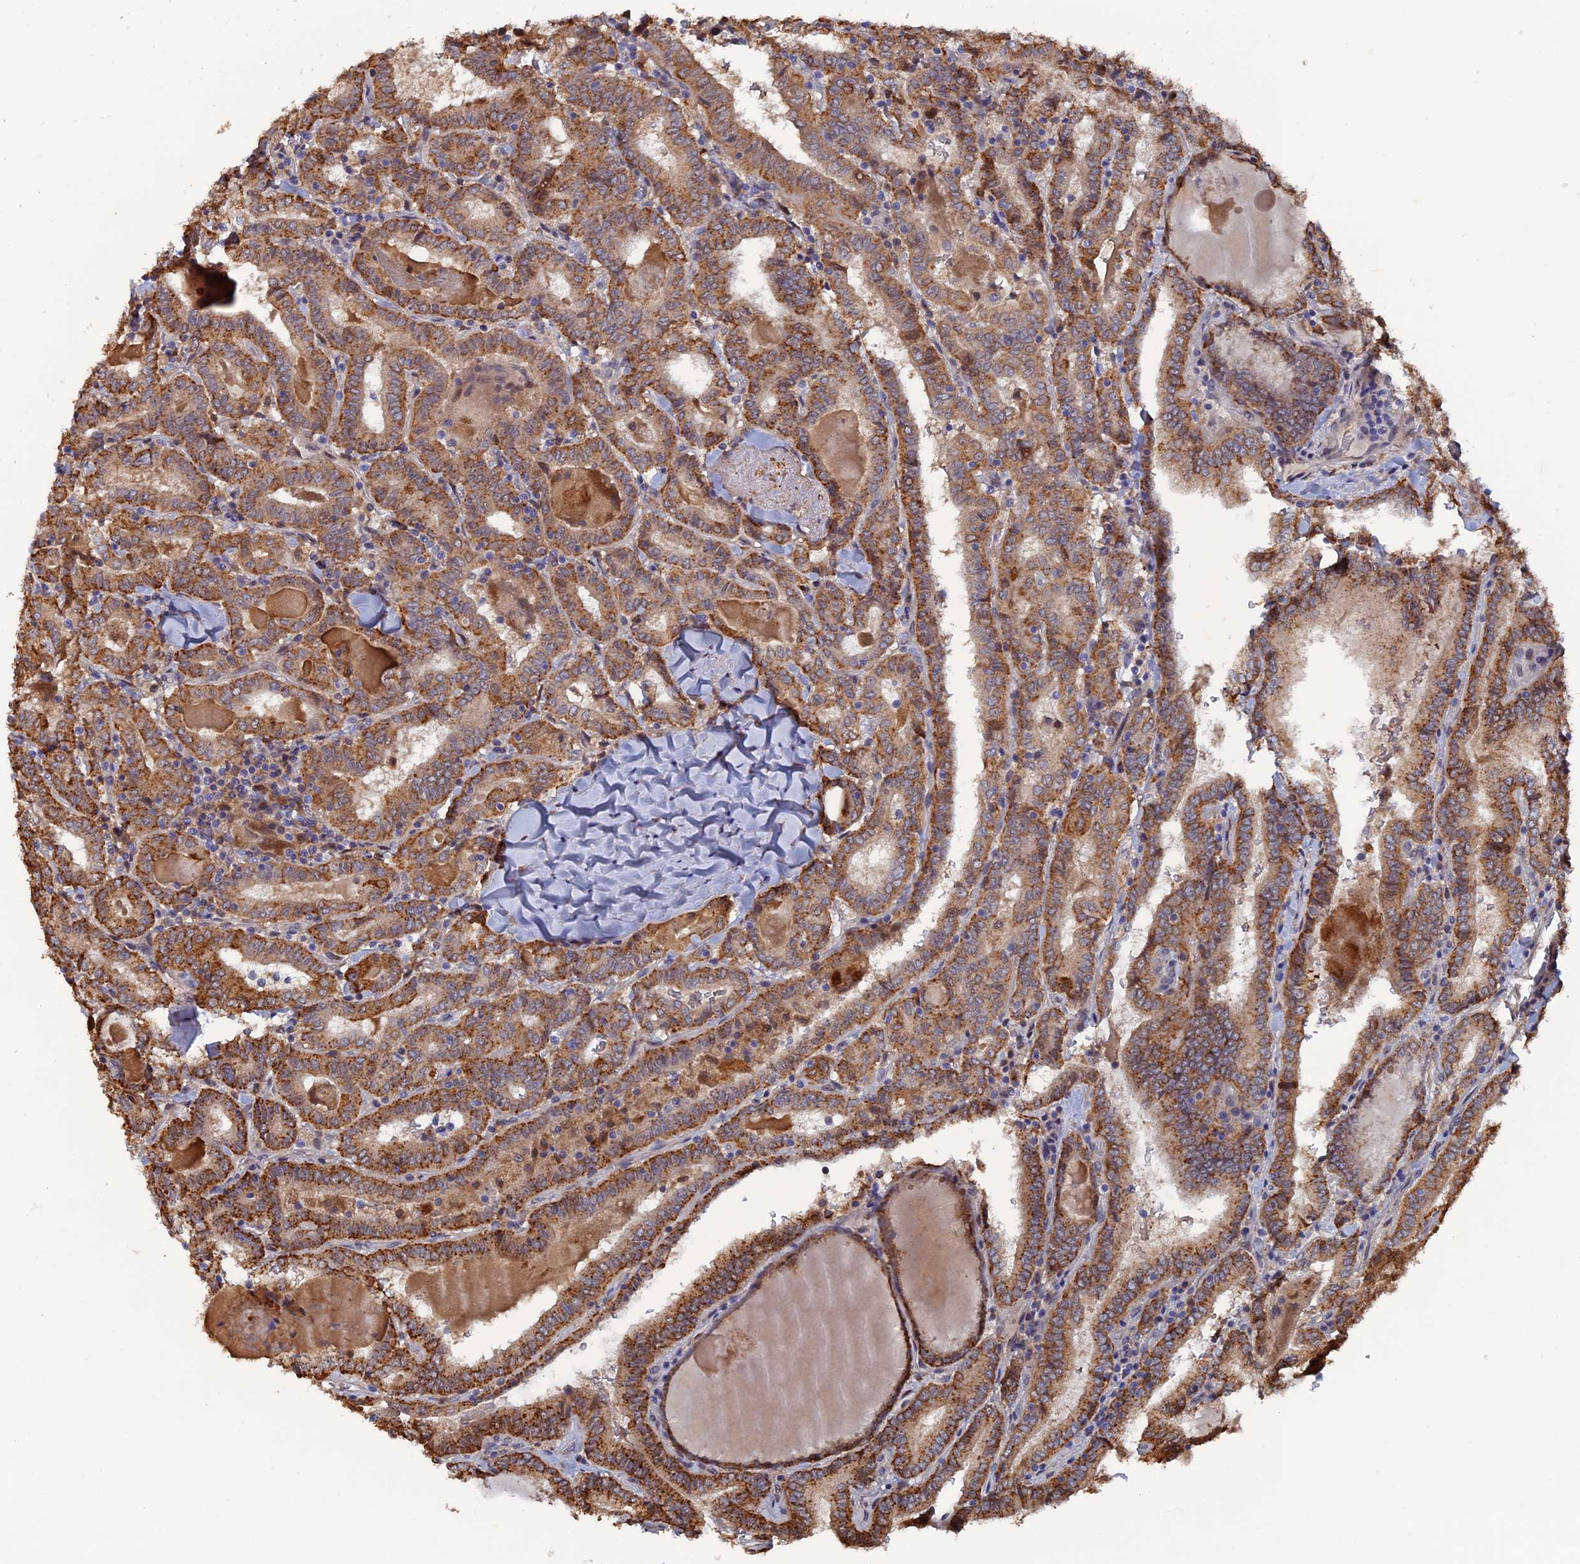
{"staining": {"intensity": "moderate", "quantity": ">75%", "location": "cytoplasmic/membranous"}, "tissue": "thyroid cancer", "cell_type": "Tumor cells", "image_type": "cancer", "snomed": [{"axis": "morphology", "description": "Papillary adenocarcinoma, NOS"}, {"axis": "topography", "description": "Thyroid gland"}], "caption": "Tumor cells display medium levels of moderate cytoplasmic/membranous positivity in approximately >75% of cells in human thyroid papillary adenocarcinoma.", "gene": "VPS37C", "patient": {"sex": "female", "age": 72}}